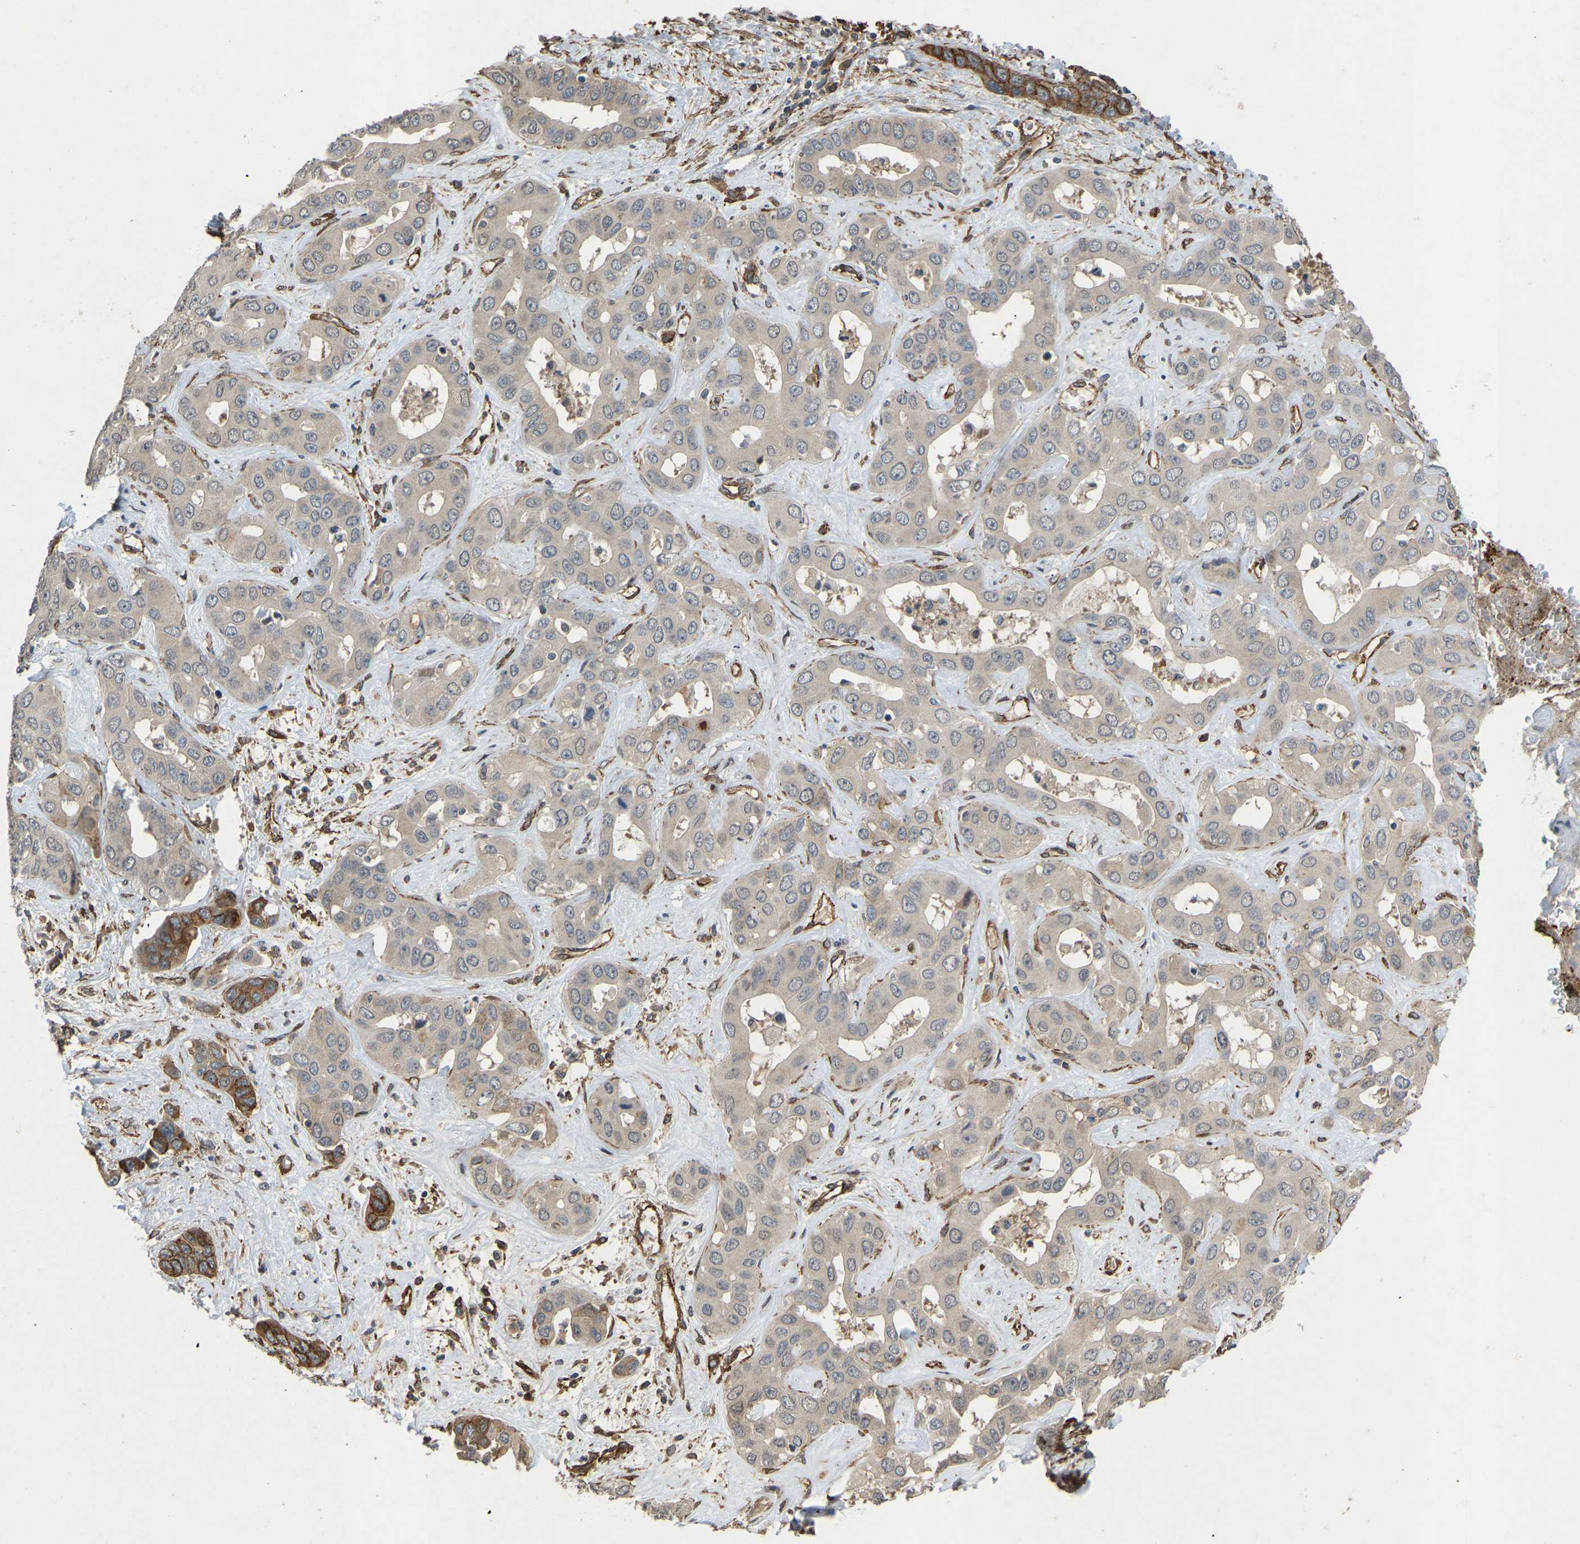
{"staining": {"intensity": "moderate", "quantity": "25%-75%", "location": "cytoplasmic/membranous"}, "tissue": "liver cancer", "cell_type": "Tumor cells", "image_type": "cancer", "snomed": [{"axis": "morphology", "description": "Cholangiocarcinoma"}, {"axis": "topography", "description": "Liver"}], "caption": "Immunohistochemical staining of human cholangiocarcinoma (liver) shows medium levels of moderate cytoplasmic/membranous protein staining in approximately 25%-75% of tumor cells.", "gene": "NMB", "patient": {"sex": "female", "age": 52}}